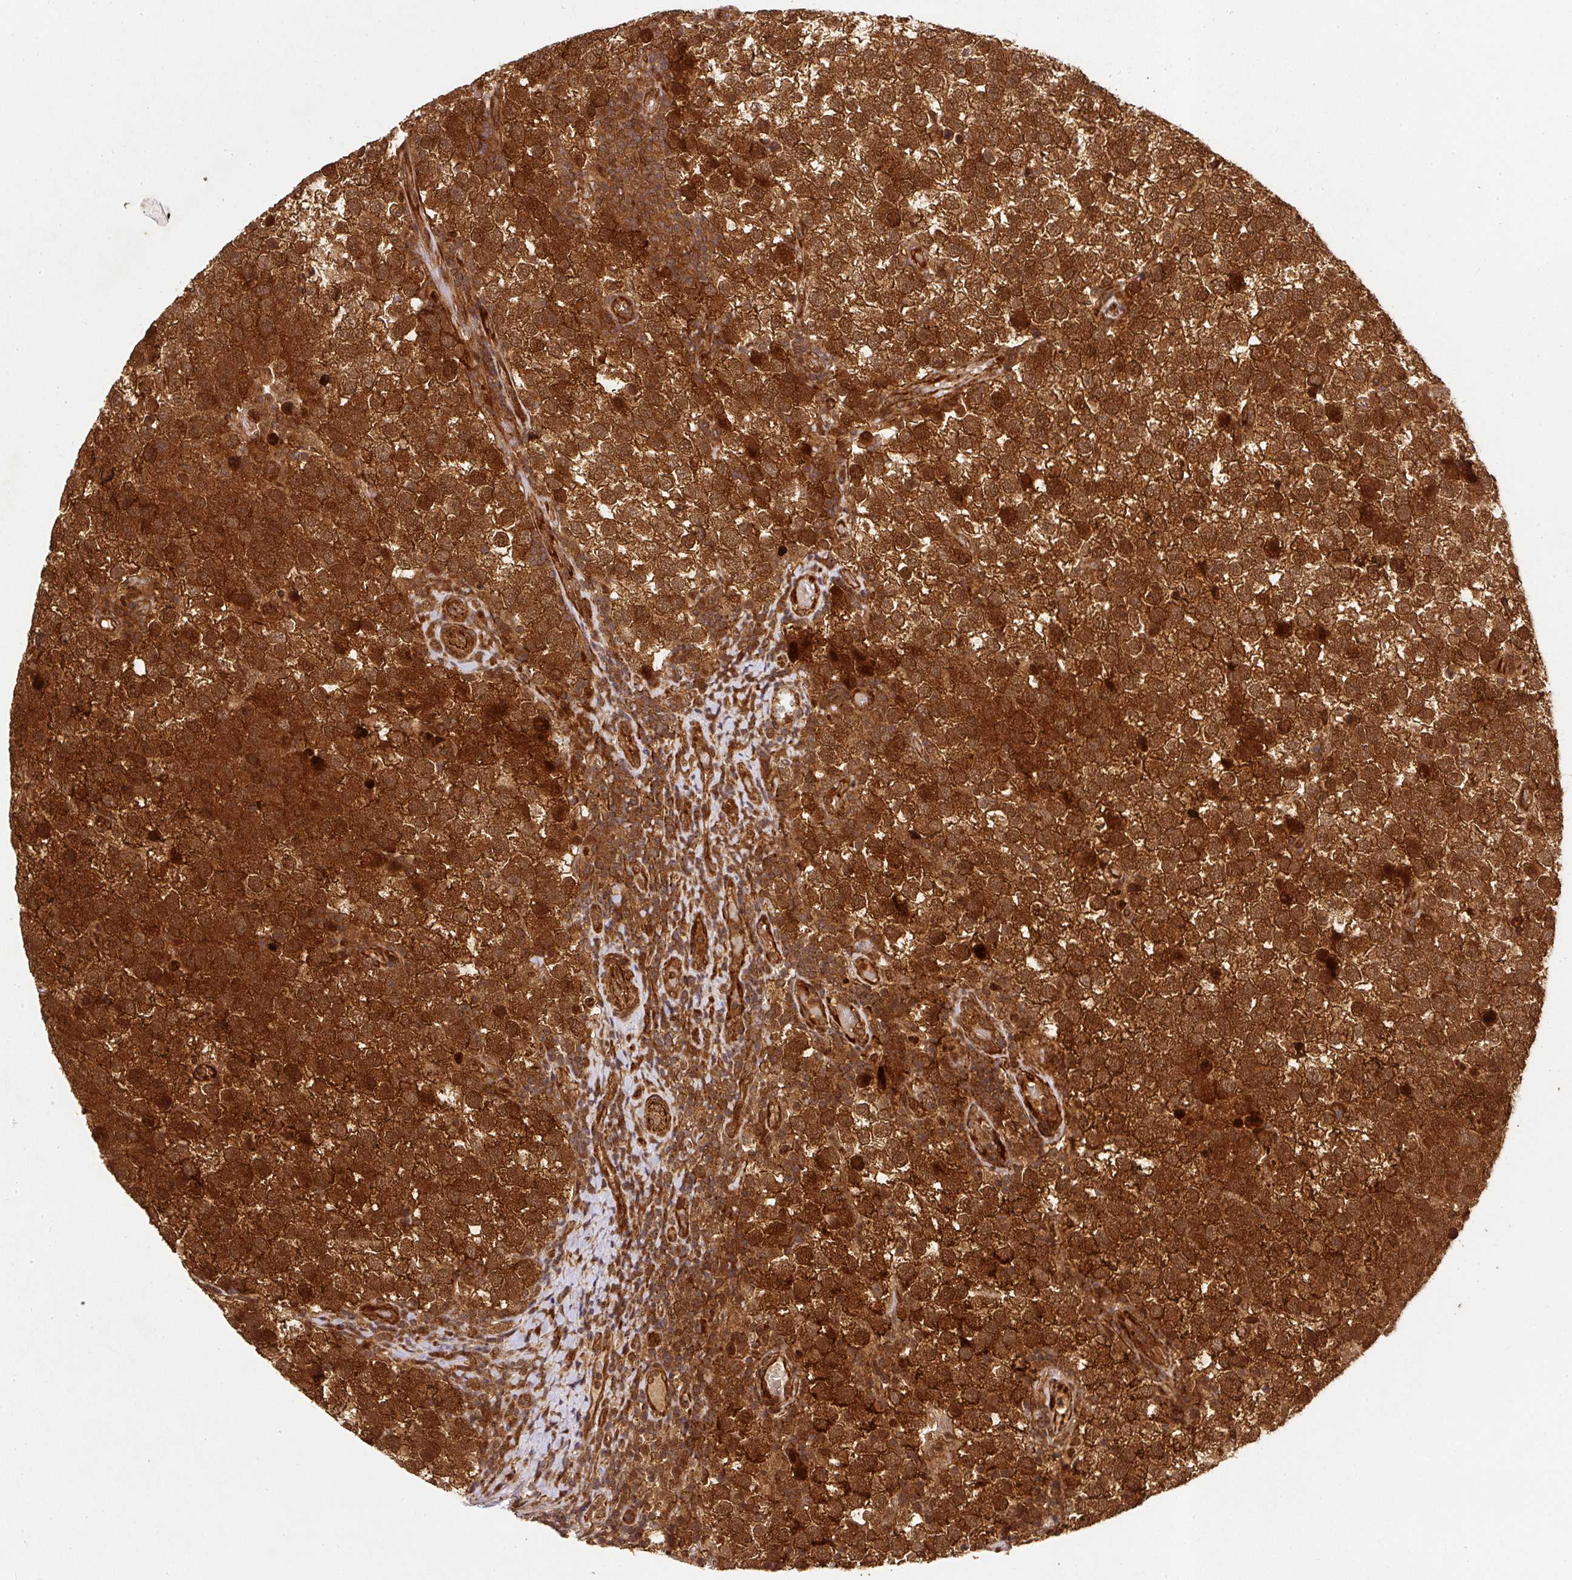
{"staining": {"intensity": "strong", "quantity": ">75%", "location": "cytoplasmic/membranous,nuclear"}, "tissue": "testis cancer", "cell_type": "Tumor cells", "image_type": "cancer", "snomed": [{"axis": "morphology", "description": "Seminoma, NOS"}, {"axis": "topography", "description": "Testis"}], "caption": "Immunohistochemical staining of testis cancer (seminoma) reveals high levels of strong cytoplasmic/membranous and nuclear protein staining in about >75% of tumor cells. The protein is shown in brown color, while the nuclei are stained blue.", "gene": "PSMD1", "patient": {"sex": "male", "age": 34}}